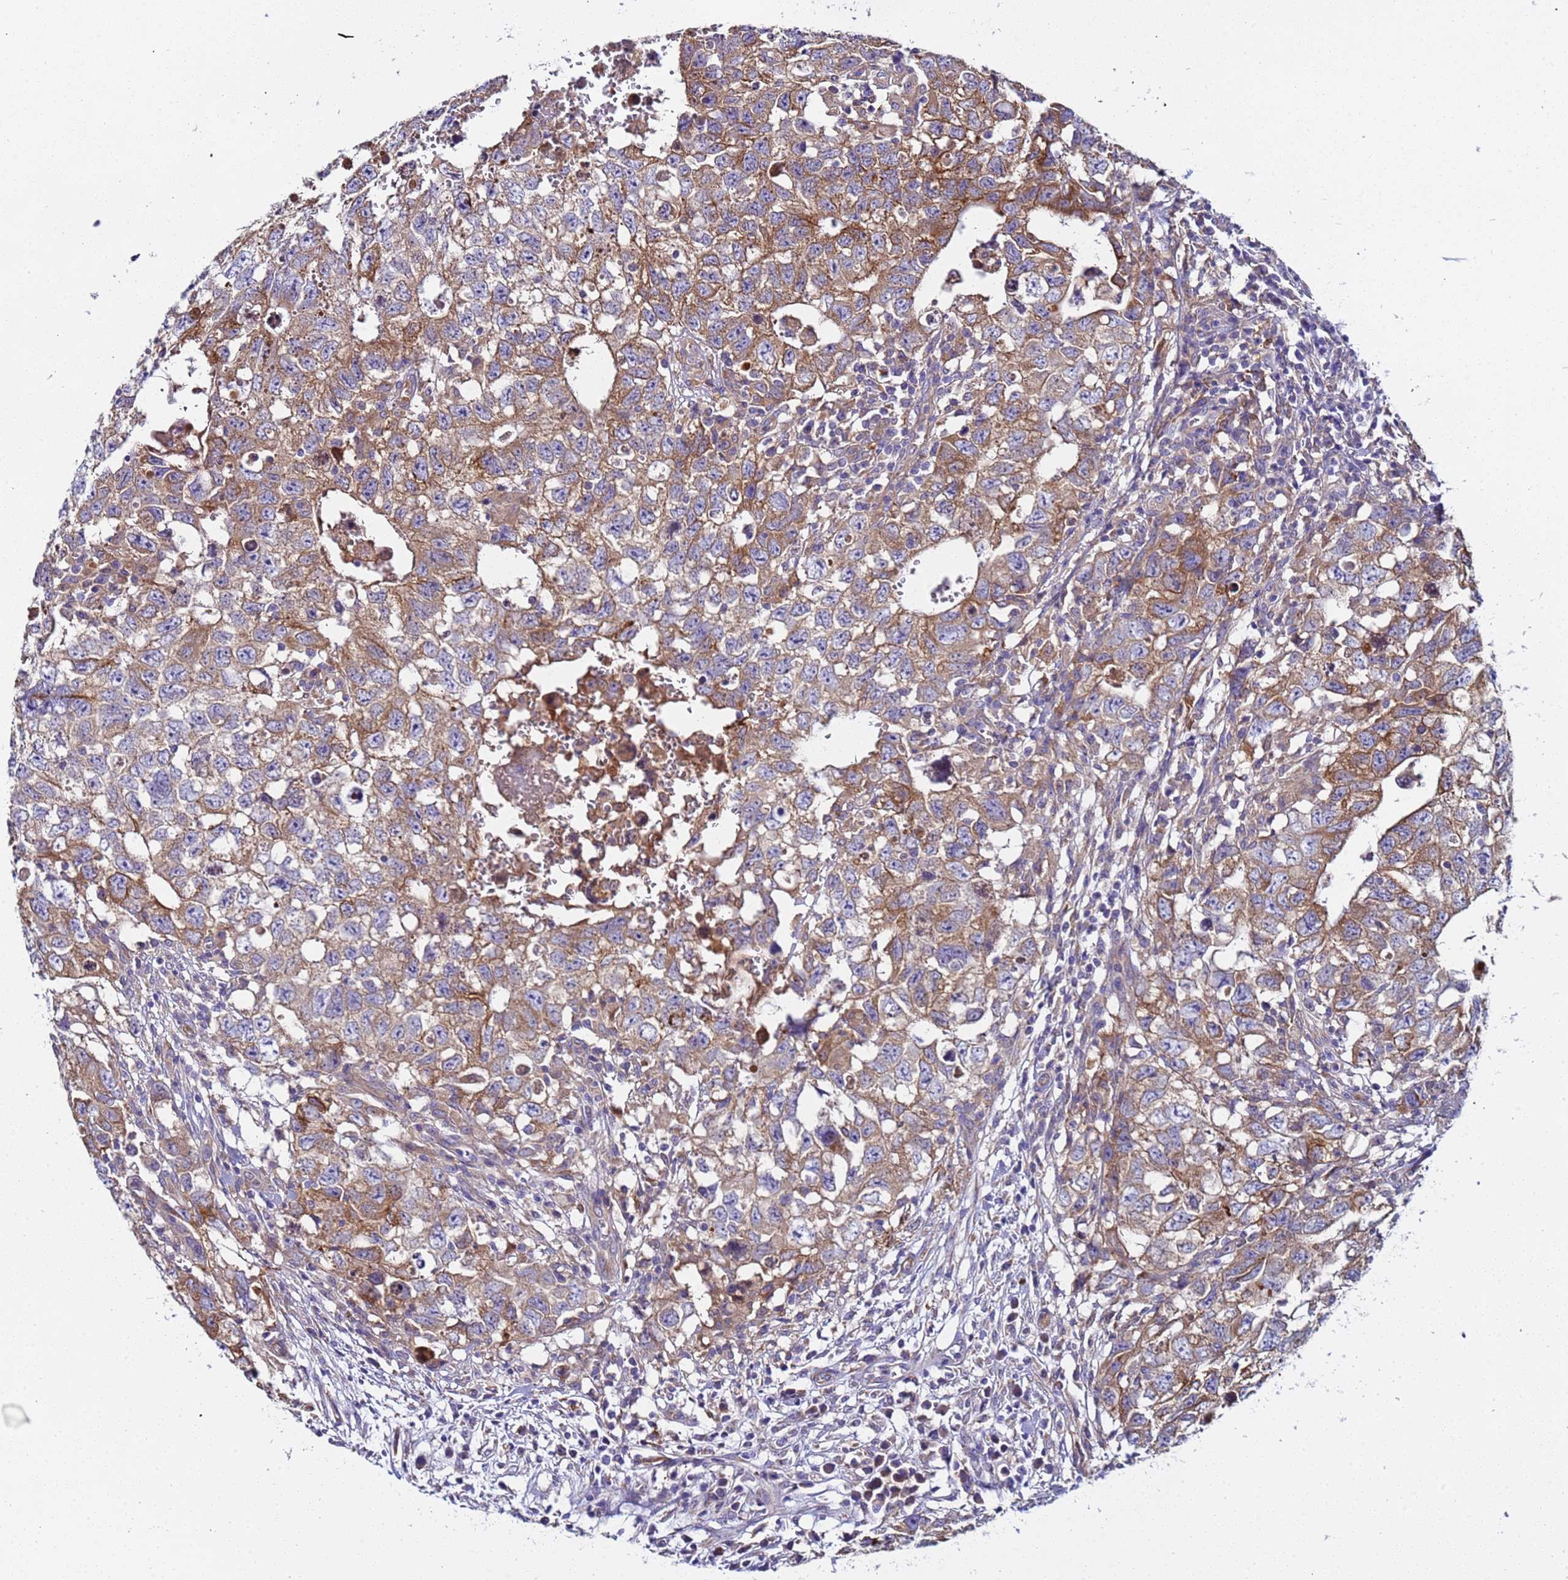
{"staining": {"intensity": "moderate", "quantity": ">75%", "location": "cytoplasmic/membranous"}, "tissue": "testis cancer", "cell_type": "Tumor cells", "image_type": "cancer", "snomed": [{"axis": "morphology", "description": "Seminoma, NOS"}, {"axis": "morphology", "description": "Carcinoma, Embryonal, NOS"}, {"axis": "topography", "description": "Testis"}], "caption": "The immunohistochemical stain shows moderate cytoplasmic/membranous staining in tumor cells of testis cancer (embryonal carcinoma) tissue.", "gene": "PAQR7", "patient": {"sex": "male", "age": 29}}